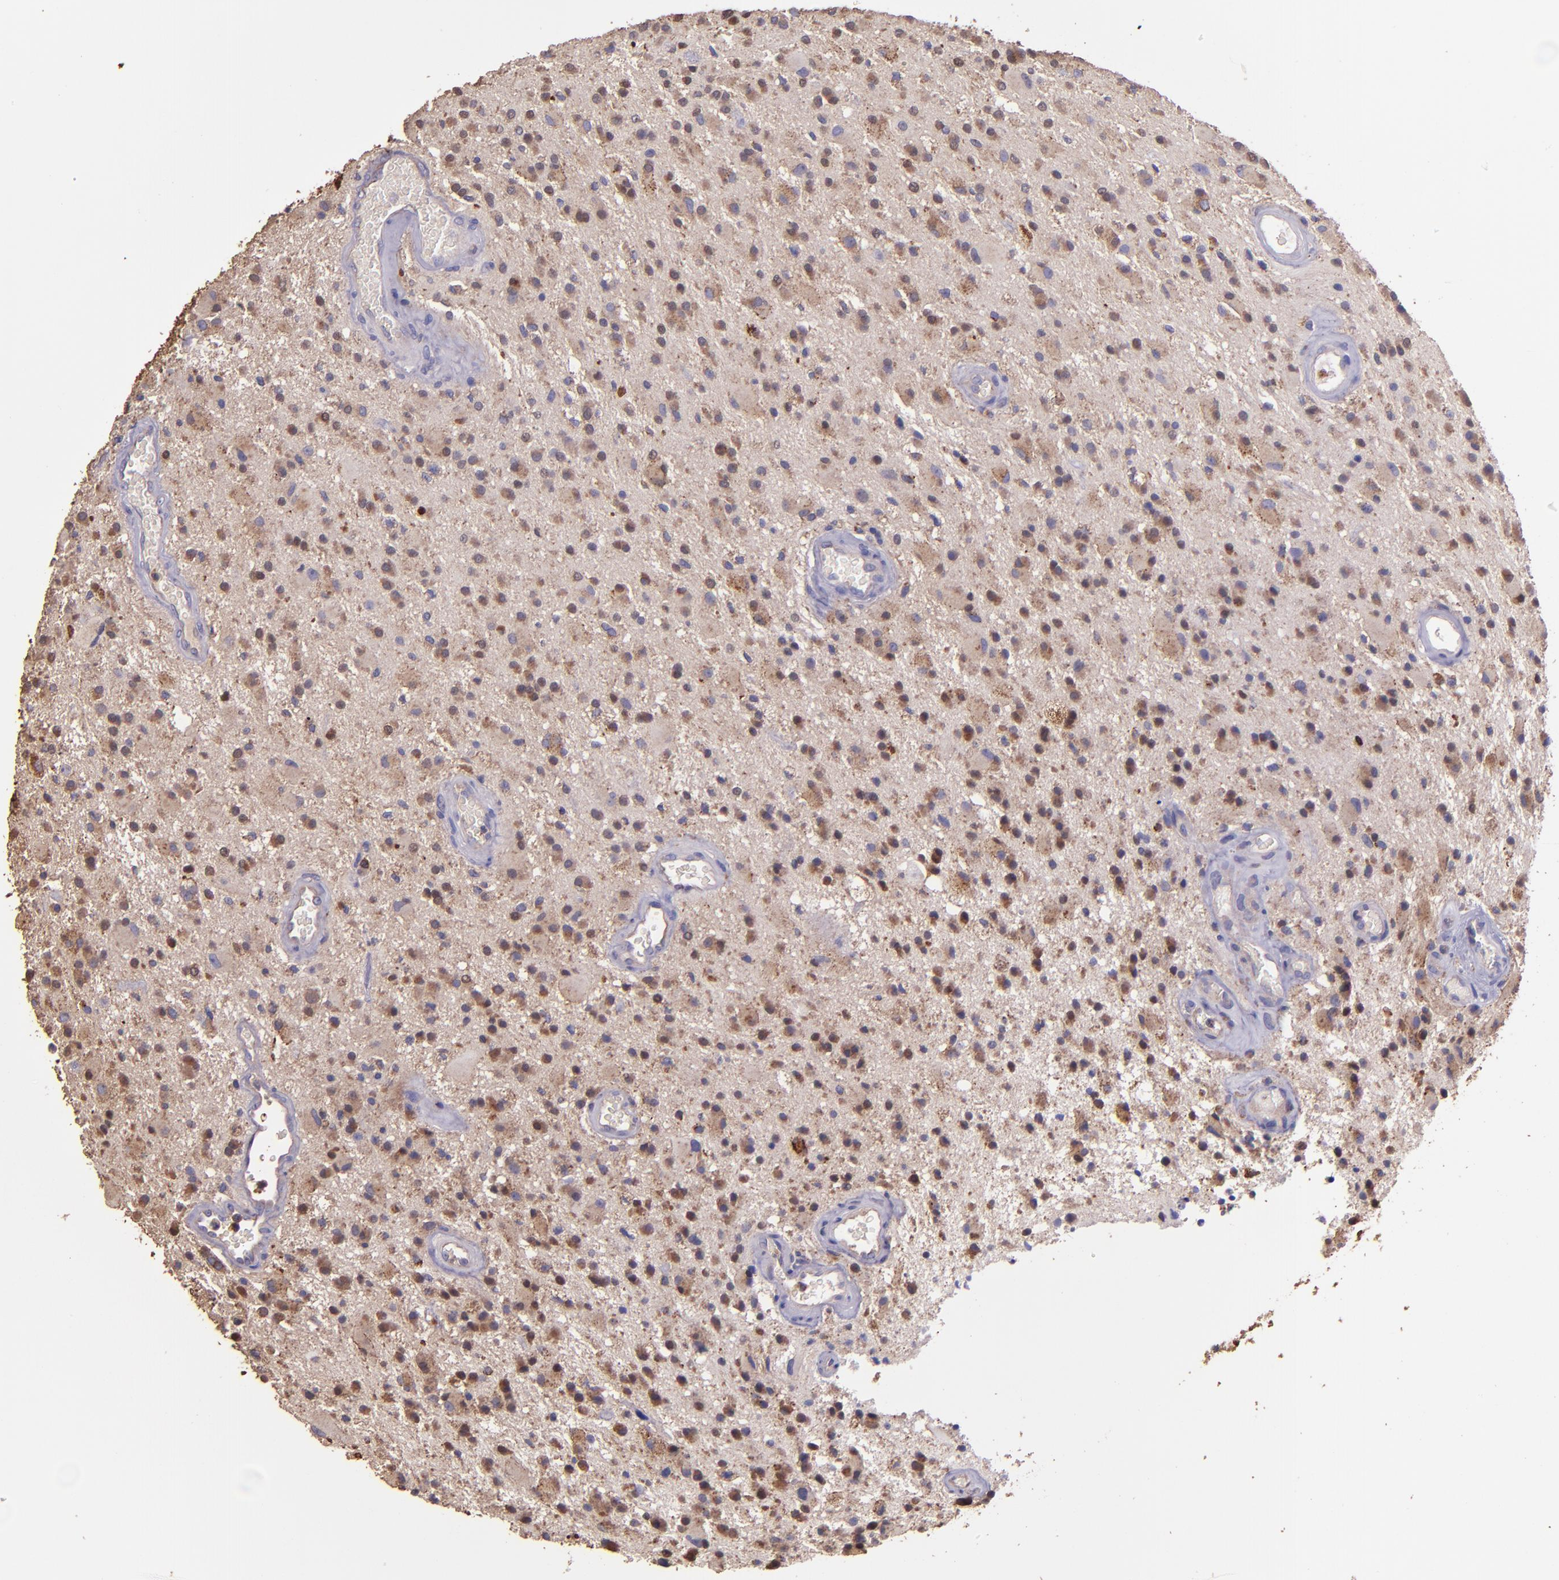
{"staining": {"intensity": "moderate", "quantity": ">75%", "location": "cytoplasmic/membranous,nuclear"}, "tissue": "glioma", "cell_type": "Tumor cells", "image_type": "cancer", "snomed": [{"axis": "morphology", "description": "Glioma, malignant, Low grade"}, {"axis": "topography", "description": "Brain"}], "caption": "The immunohistochemical stain shows moderate cytoplasmic/membranous and nuclear expression in tumor cells of low-grade glioma (malignant) tissue.", "gene": "WASHC1", "patient": {"sex": "male", "age": 58}}